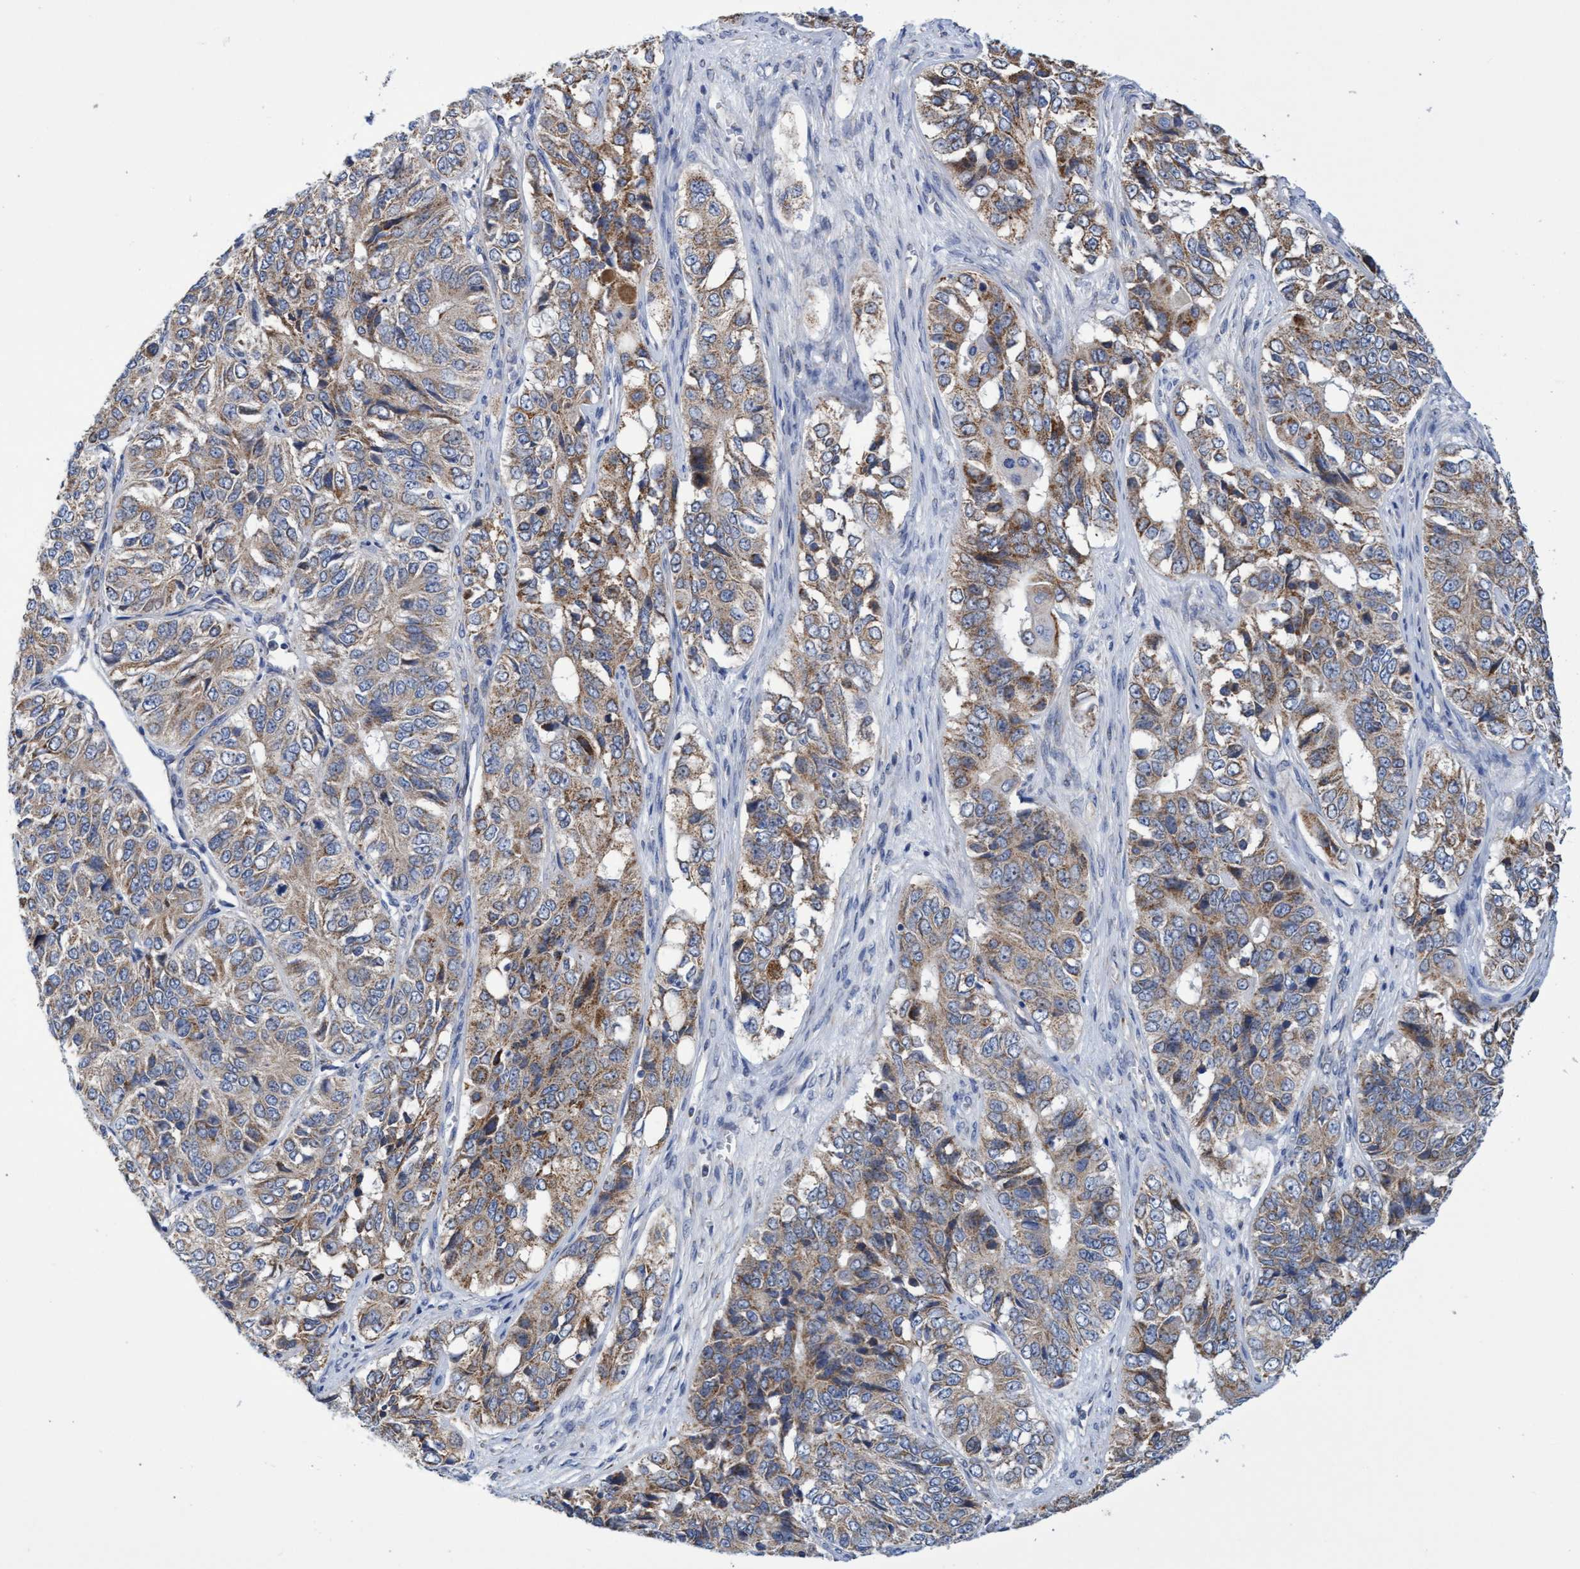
{"staining": {"intensity": "weak", "quantity": ">75%", "location": "cytoplasmic/membranous"}, "tissue": "ovarian cancer", "cell_type": "Tumor cells", "image_type": "cancer", "snomed": [{"axis": "morphology", "description": "Carcinoma, endometroid"}, {"axis": "topography", "description": "Ovary"}], "caption": "This is a histology image of IHC staining of ovarian endometroid carcinoma, which shows weak expression in the cytoplasmic/membranous of tumor cells.", "gene": "NAT16", "patient": {"sex": "female", "age": 51}}